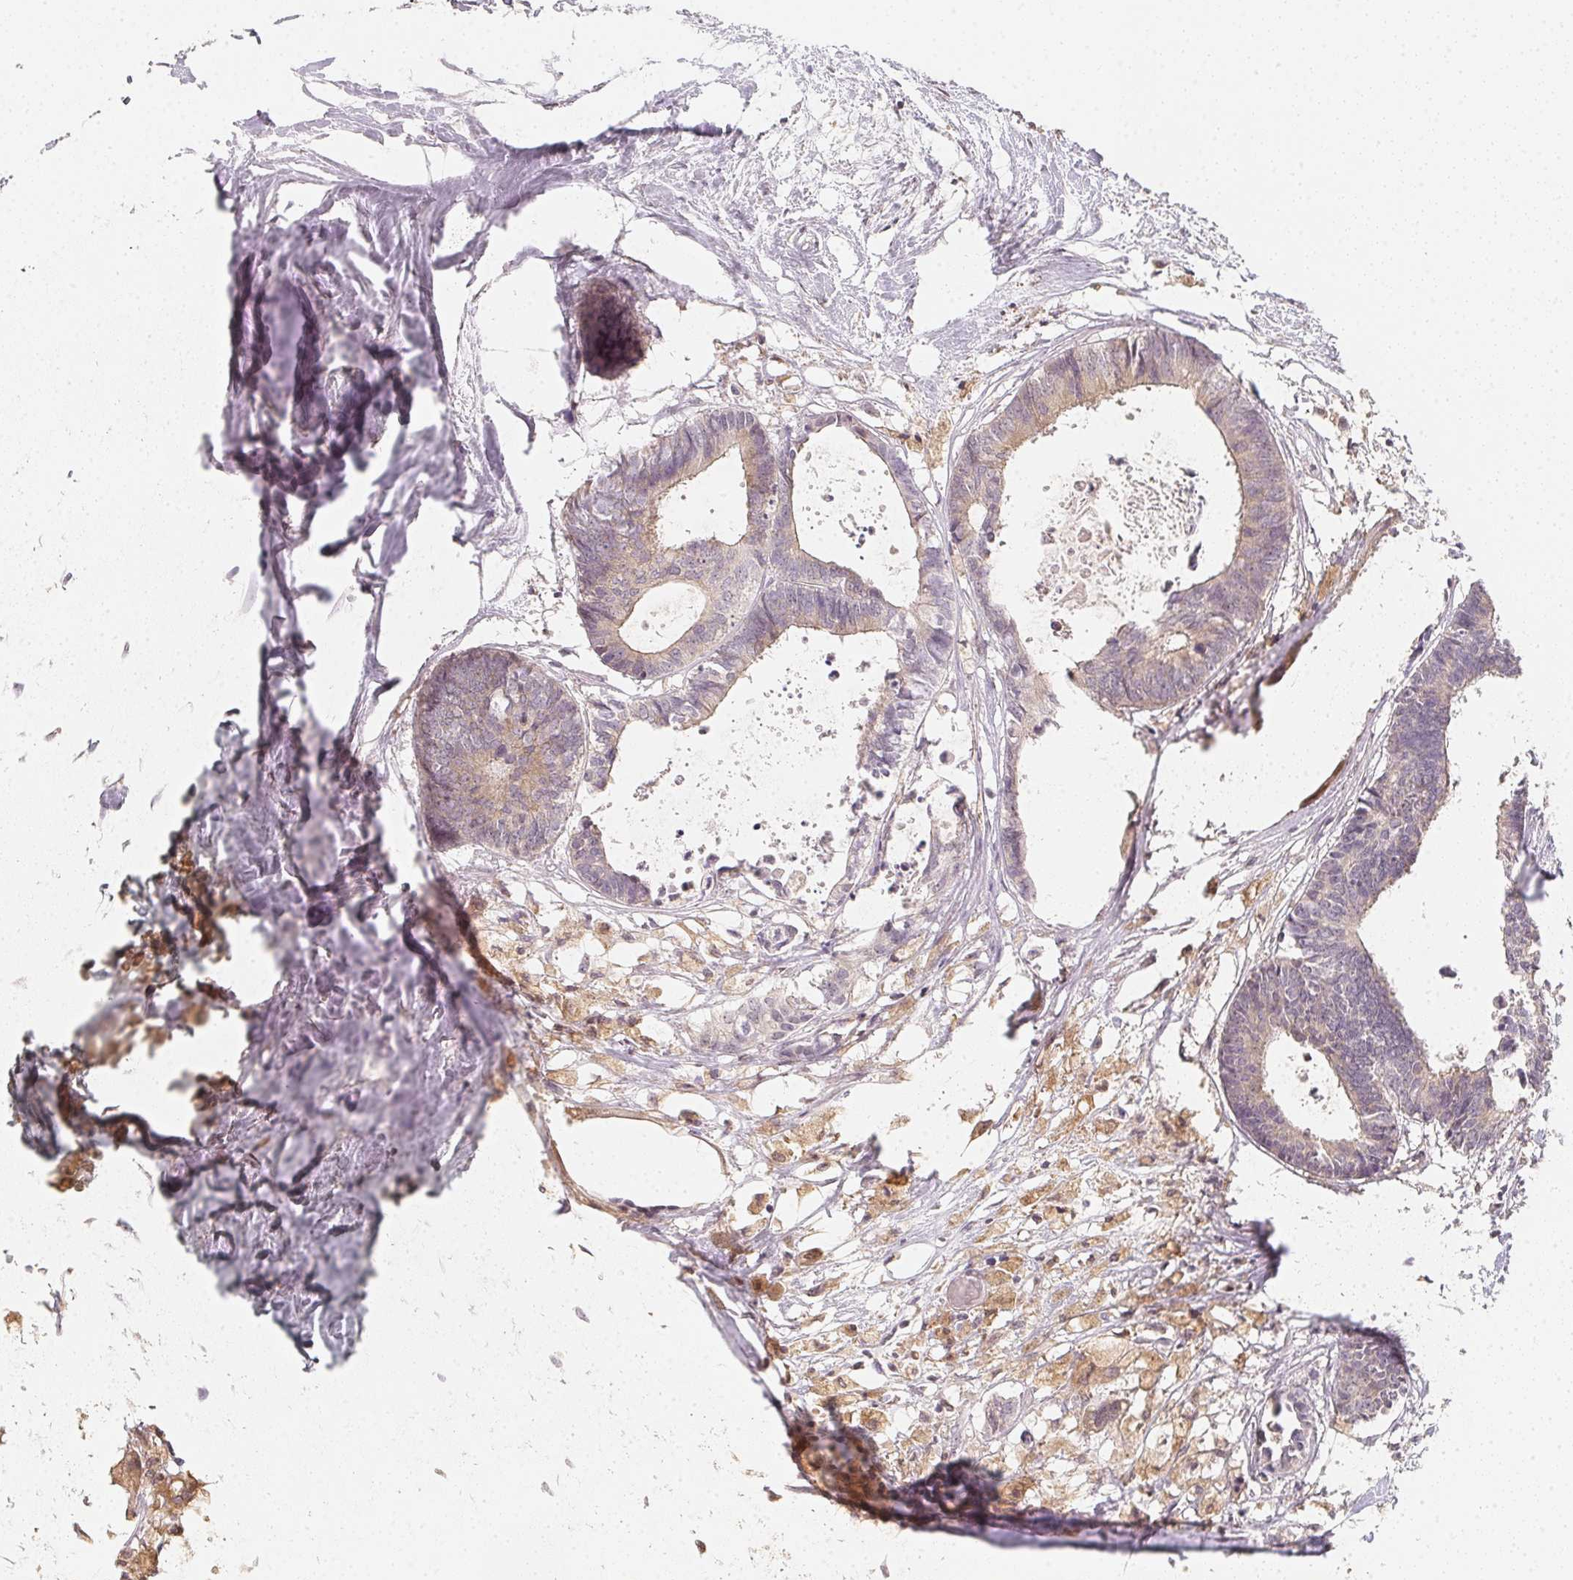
{"staining": {"intensity": "weak", "quantity": "<25%", "location": "cytoplasmic/membranous"}, "tissue": "colorectal cancer", "cell_type": "Tumor cells", "image_type": "cancer", "snomed": [{"axis": "morphology", "description": "Adenocarcinoma, NOS"}, {"axis": "topography", "description": "Colon"}, {"axis": "topography", "description": "Rectum"}], "caption": "An image of human colorectal adenocarcinoma is negative for staining in tumor cells. The staining was performed using DAB to visualize the protein expression in brown, while the nuclei were stained in blue with hematoxylin (Magnification: 20x).", "gene": "SOAT1", "patient": {"sex": "male", "age": 57}}